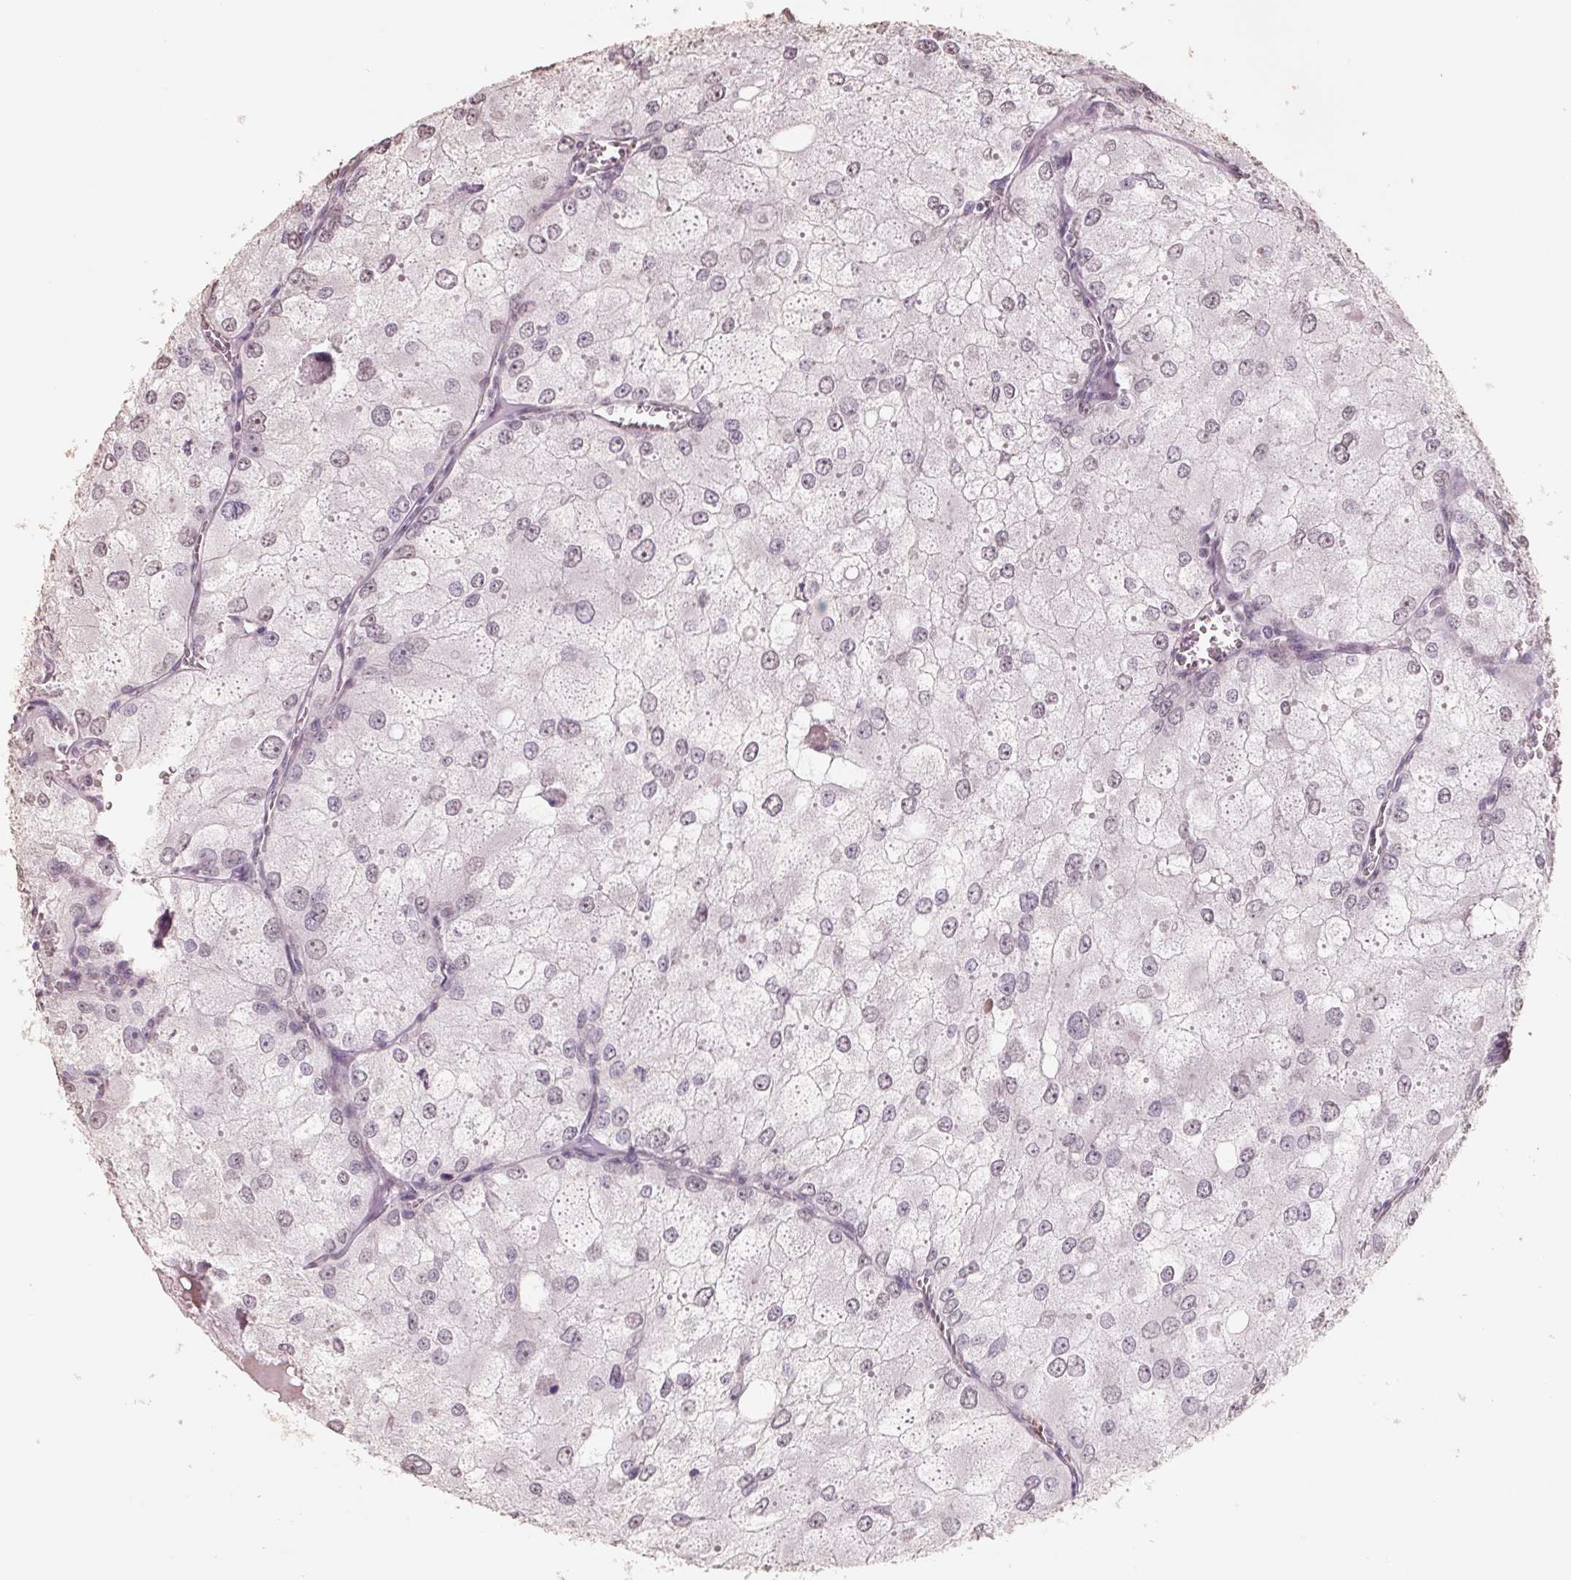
{"staining": {"intensity": "negative", "quantity": "none", "location": "none"}, "tissue": "renal cancer", "cell_type": "Tumor cells", "image_type": "cancer", "snomed": [{"axis": "morphology", "description": "Adenocarcinoma, NOS"}, {"axis": "topography", "description": "Kidney"}], "caption": "There is no significant positivity in tumor cells of adenocarcinoma (renal).", "gene": "FTCD", "patient": {"sex": "female", "age": 70}}